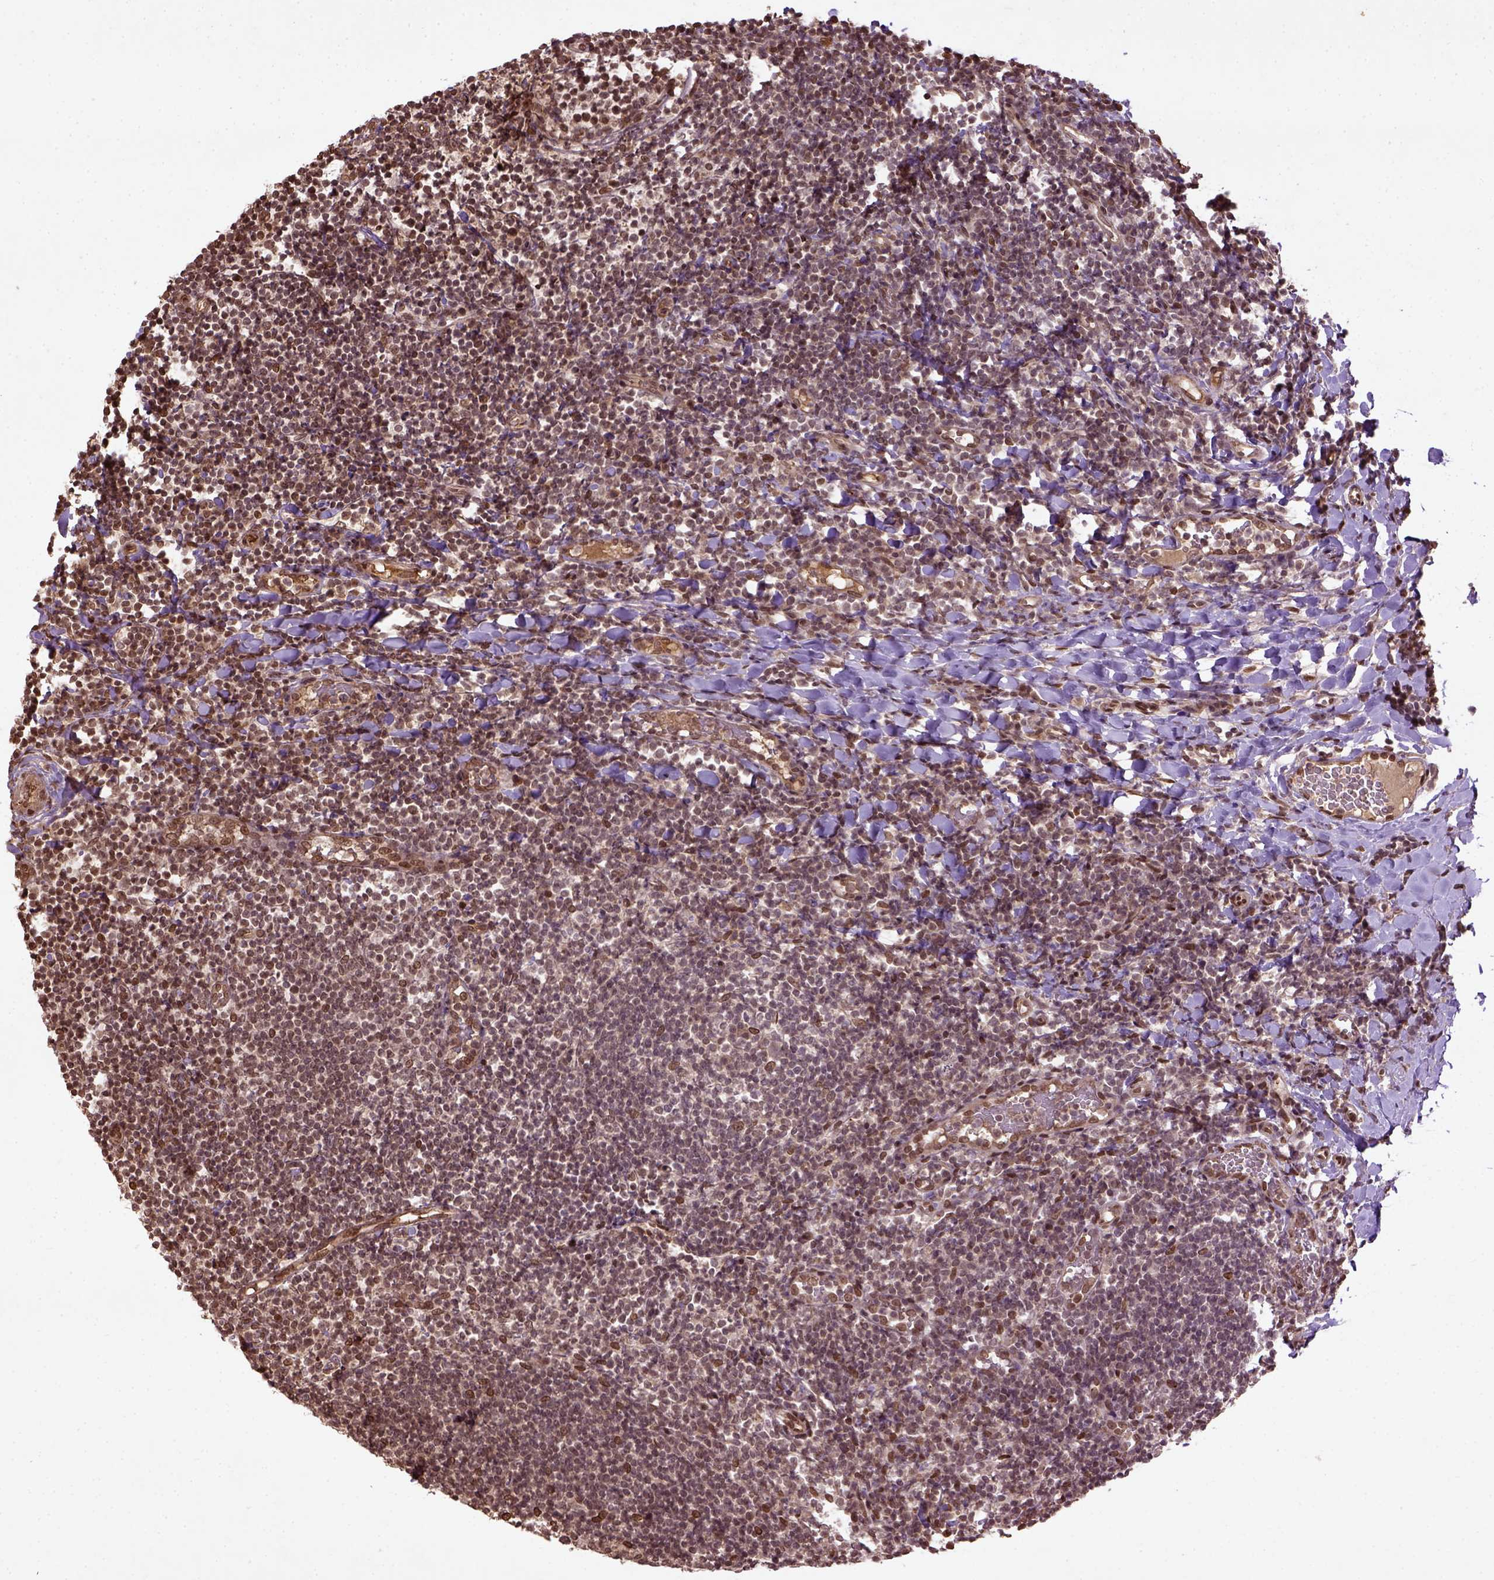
{"staining": {"intensity": "moderate", "quantity": ">75%", "location": "nuclear"}, "tissue": "tonsil", "cell_type": "Germinal center cells", "image_type": "normal", "snomed": [{"axis": "morphology", "description": "Normal tissue, NOS"}, {"axis": "topography", "description": "Tonsil"}], "caption": "Tonsil stained for a protein reveals moderate nuclear positivity in germinal center cells.", "gene": "BANF1", "patient": {"sex": "female", "age": 10}}